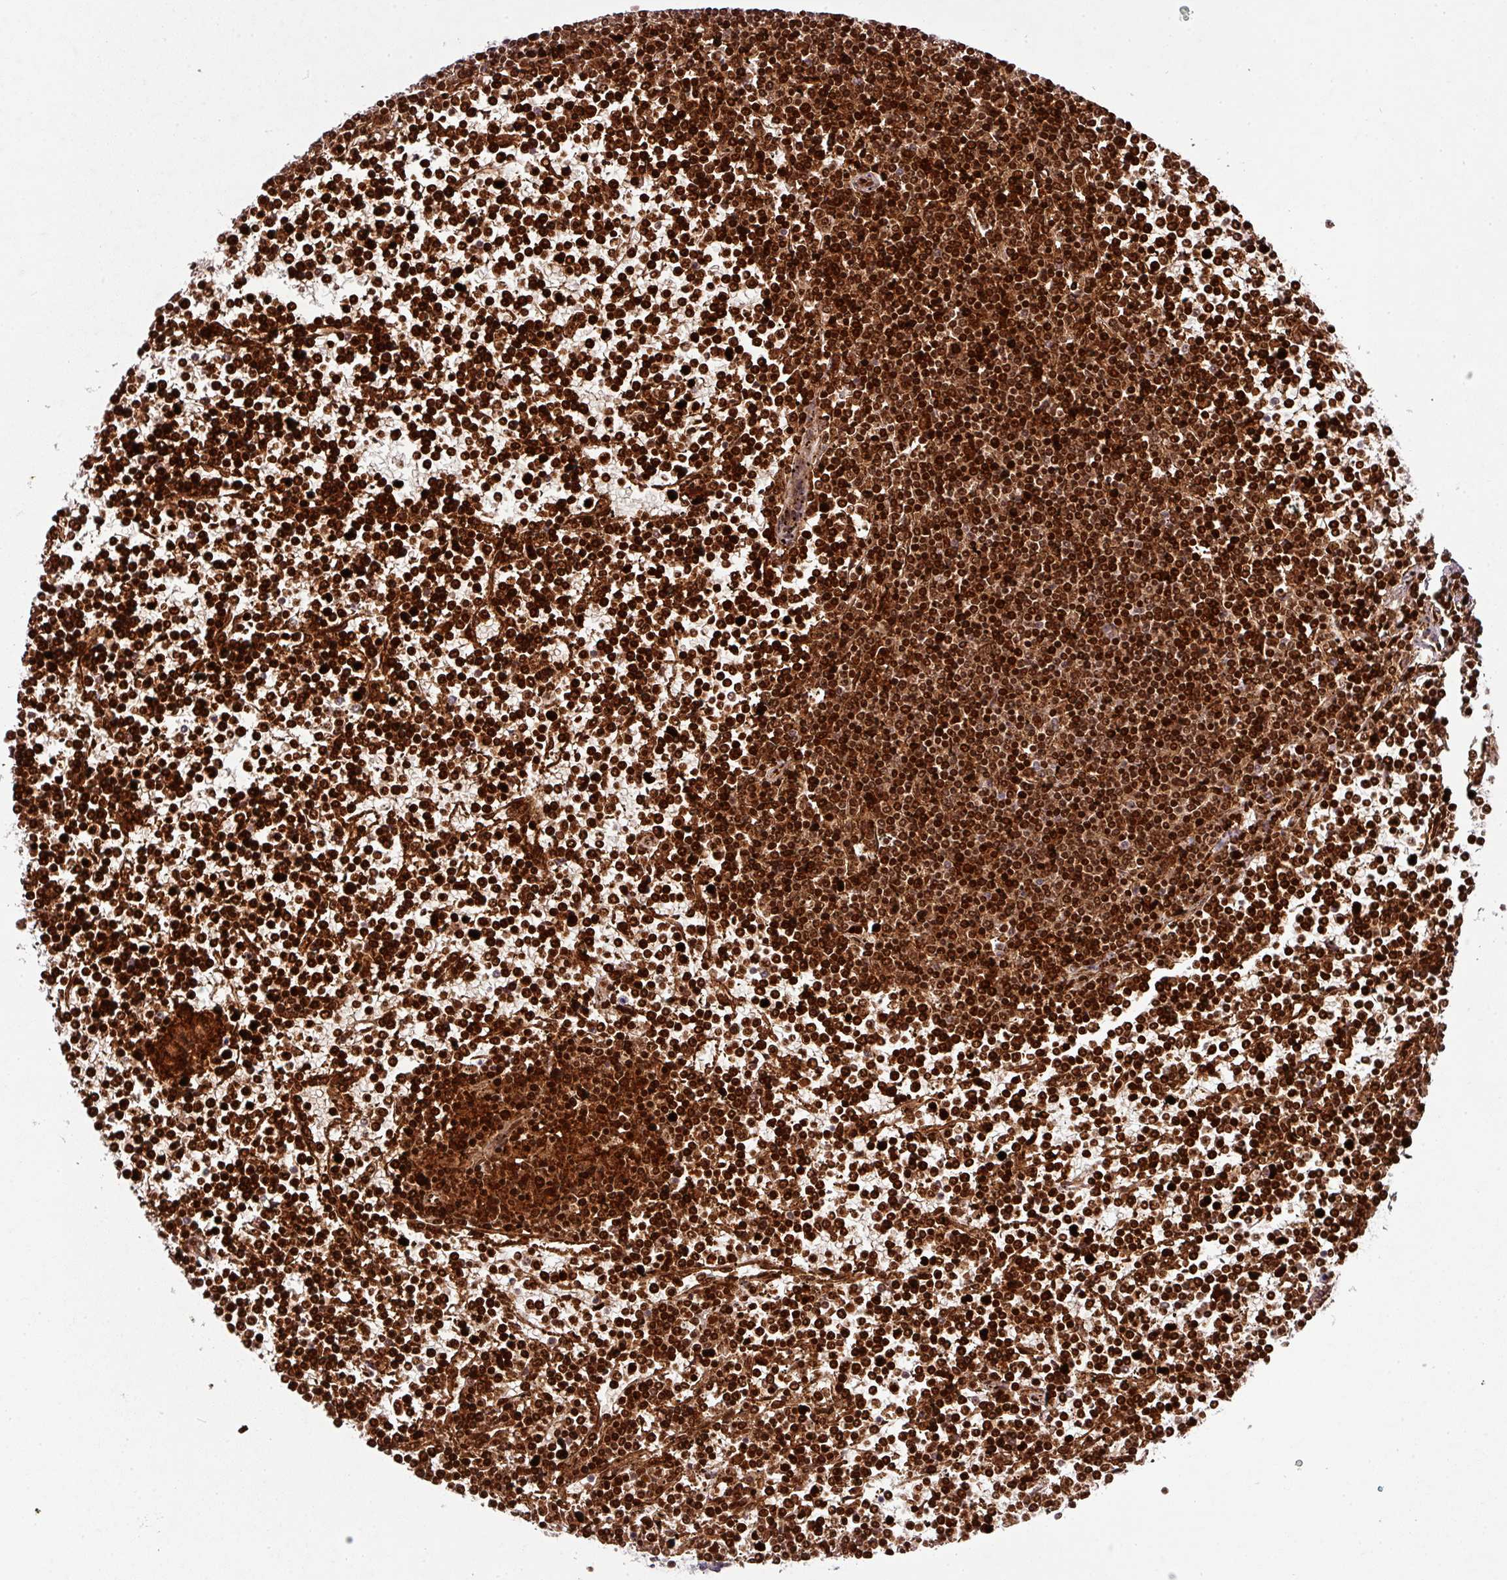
{"staining": {"intensity": "strong", "quantity": ">75%", "location": "cytoplasmic/membranous,nuclear"}, "tissue": "lymphoma", "cell_type": "Tumor cells", "image_type": "cancer", "snomed": [{"axis": "morphology", "description": "Malignant lymphoma, non-Hodgkin's type, Low grade"}, {"axis": "topography", "description": "Spleen"}], "caption": "Low-grade malignant lymphoma, non-Hodgkin's type stained with a brown dye reveals strong cytoplasmic/membranous and nuclear positive expression in approximately >75% of tumor cells.", "gene": "NEIL1", "patient": {"sex": "female", "age": 19}}